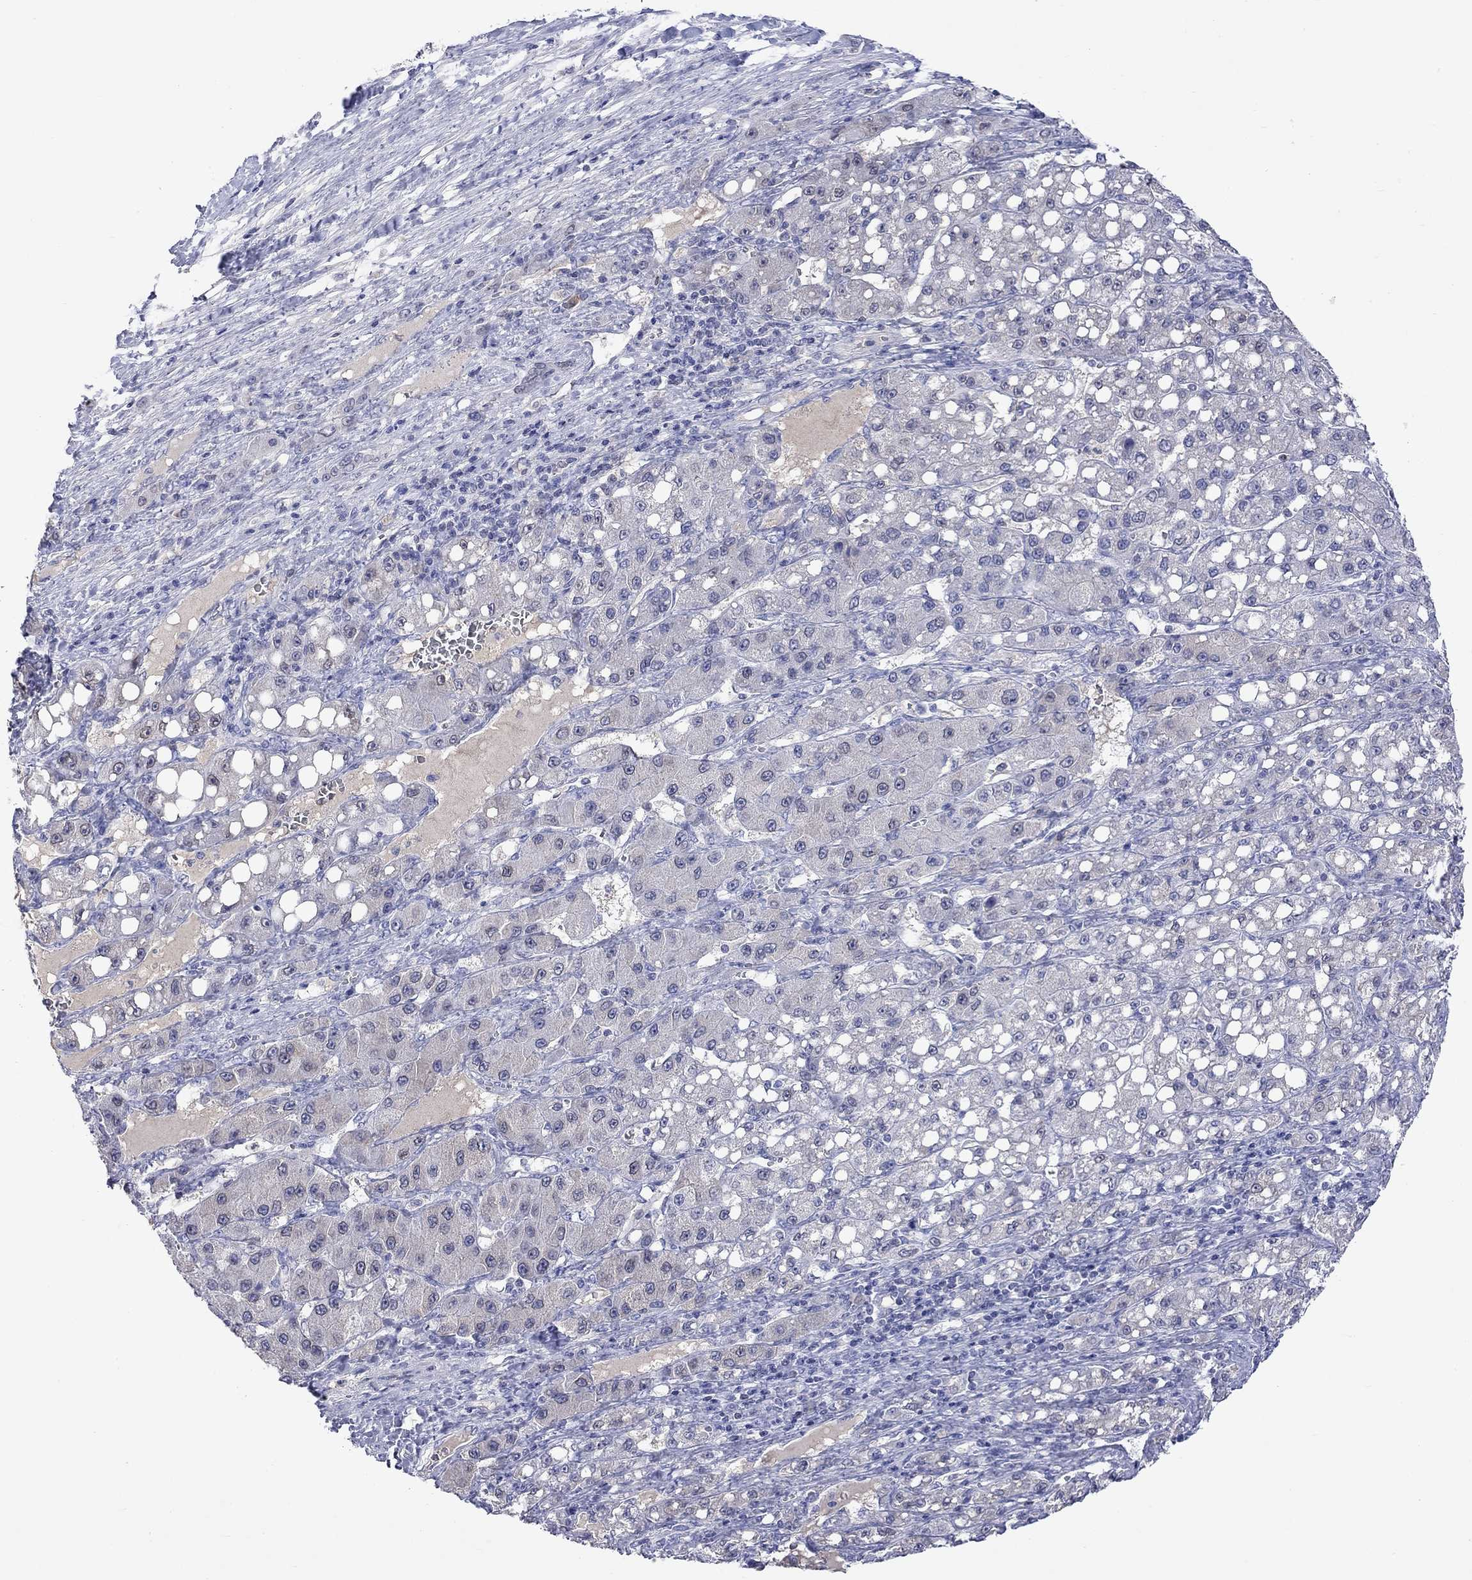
{"staining": {"intensity": "negative", "quantity": "none", "location": "none"}, "tissue": "liver cancer", "cell_type": "Tumor cells", "image_type": "cancer", "snomed": [{"axis": "morphology", "description": "Carcinoma, Hepatocellular, NOS"}, {"axis": "topography", "description": "Liver"}], "caption": "Photomicrograph shows no protein expression in tumor cells of liver cancer (hepatocellular carcinoma) tissue.", "gene": "LRFN4", "patient": {"sex": "female", "age": 65}}